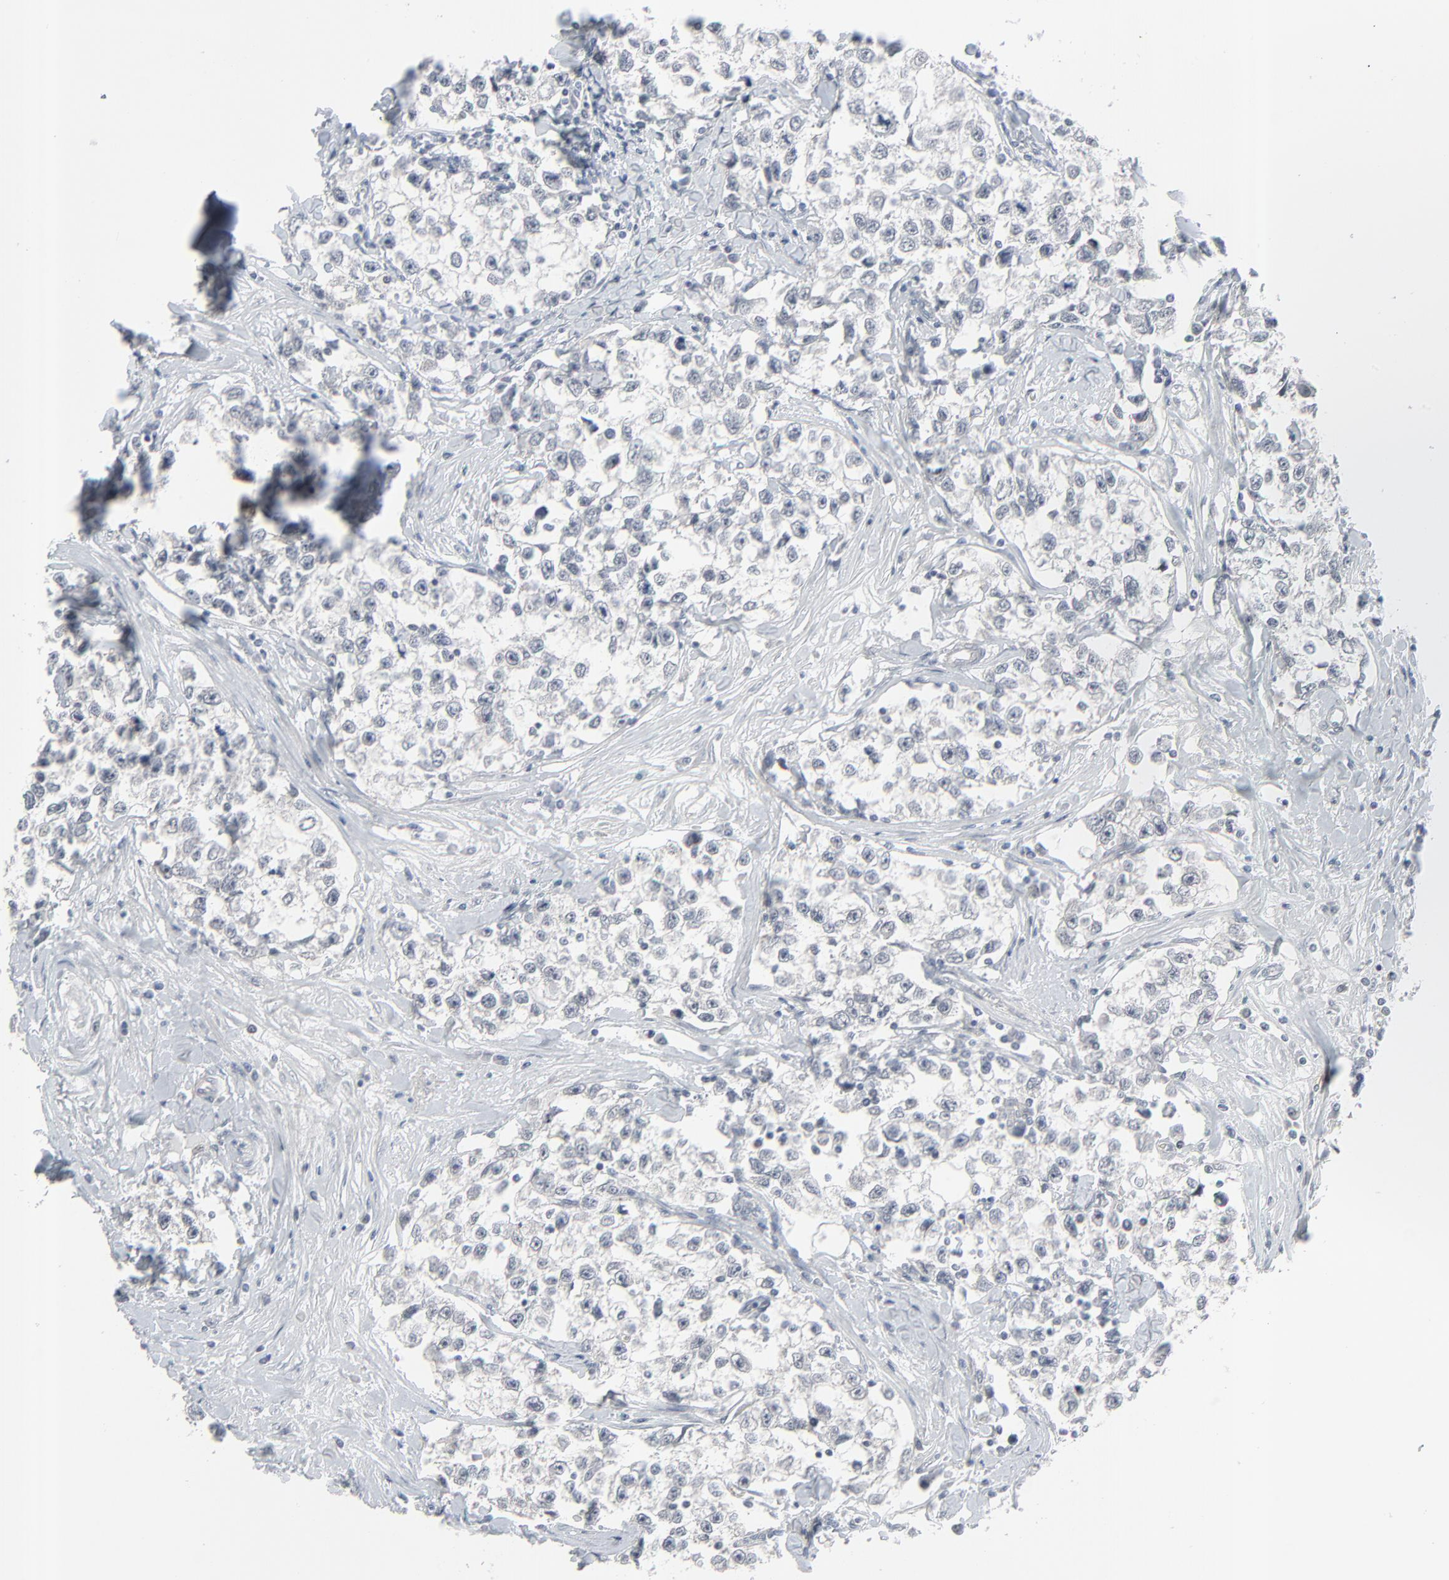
{"staining": {"intensity": "negative", "quantity": "none", "location": "none"}, "tissue": "testis cancer", "cell_type": "Tumor cells", "image_type": "cancer", "snomed": [{"axis": "morphology", "description": "Seminoma, NOS"}, {"axis": "morphology", "description": "Carcinoma, Embryonal, NOS"}, {"axis": "topography", "description": "Testis"}], "caption": "Protein analysis of embryonal carcinoma (testis) reveals no significant expression in tumor cells.", "gene": "NEUROD1", "patient": {"sex": "male", "age": 30}}